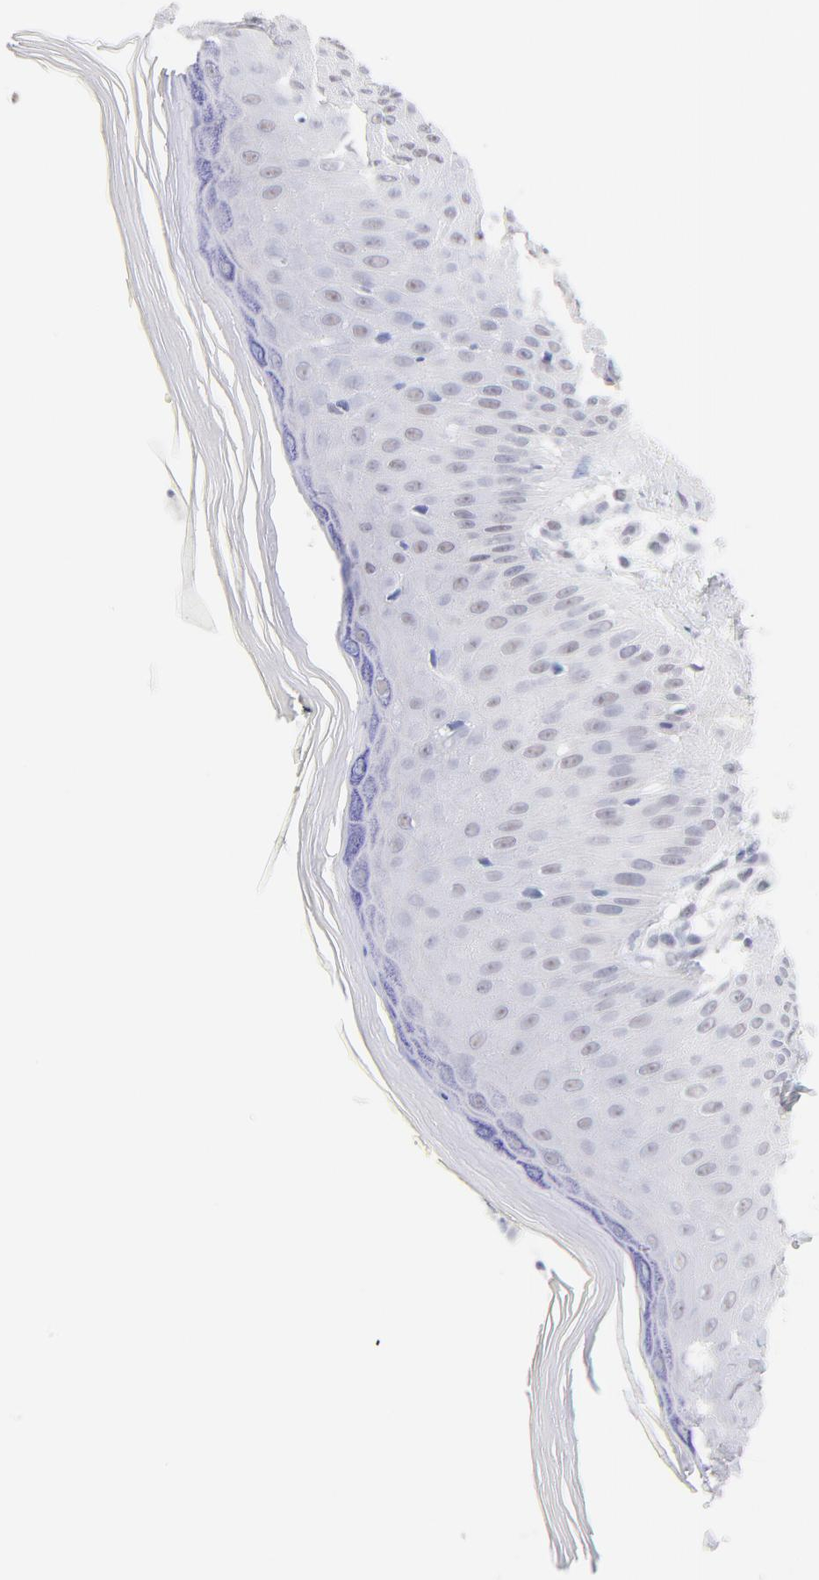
{"staining": {"intensity": "weak", "quantity": "25%-75%", "location": "nuclear"}, "tissue": "skin", "cell_type": "Epidermal cells", "image_type": "normal", "snomed": [{"axis": "morphology", "description": "Normal tissue, NOS"}, {"axis": "morphology", "description": "Inflammation, NOS"}, {"axis": "topography", "description": "Soft tissue"}, {"axis": "topography", "description": "Anal"}], "caption": "Immunohistochemical staining of unremarkable skin exhibits low levels of weak nuclear staining in about 25%-75% of epidermal cells. (DAB IHC with brightfield microscopy, high magnification).", "gene": "ZNF74", "patient": {"sex": "female", "age": 15}}